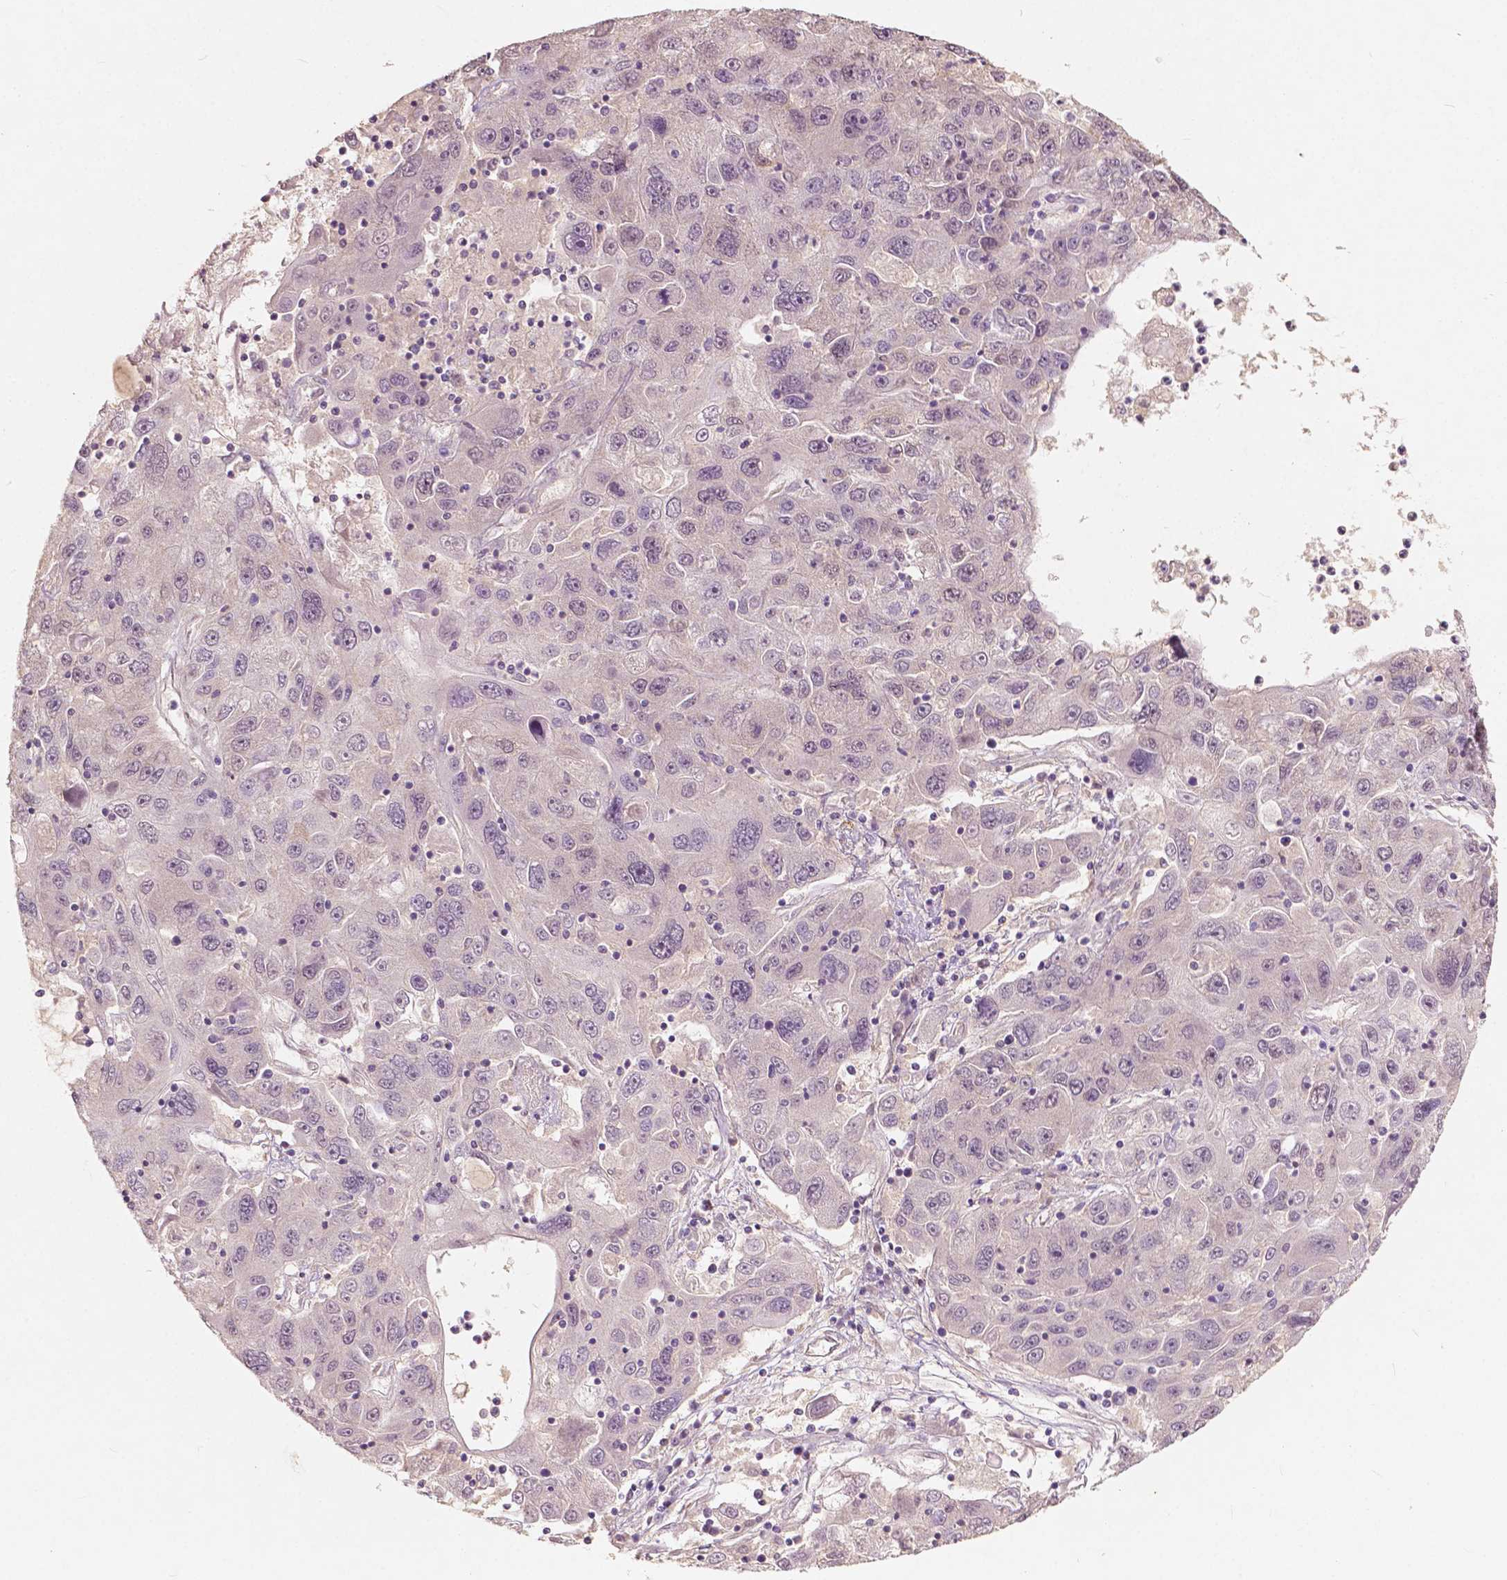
{"staining": {"intensity": "negative", "quantity": "none", "location": "none"}, "tissue": "stomach cancer", "cell_type": "Tumor cells", "image_type": "cancer", "snomed": [{"axis": "morphology", "description": "Adenocarcinoma, NOS"}, {"axis": "topography", "description": "Stomach"}], "caption": "This is a photomicrograph of IHC staining of adenocarcinoma (stomach), which shows no positivity in tumor cells.", "gene": "SOX15", "patient": {"sex": "male", "age": 56}}